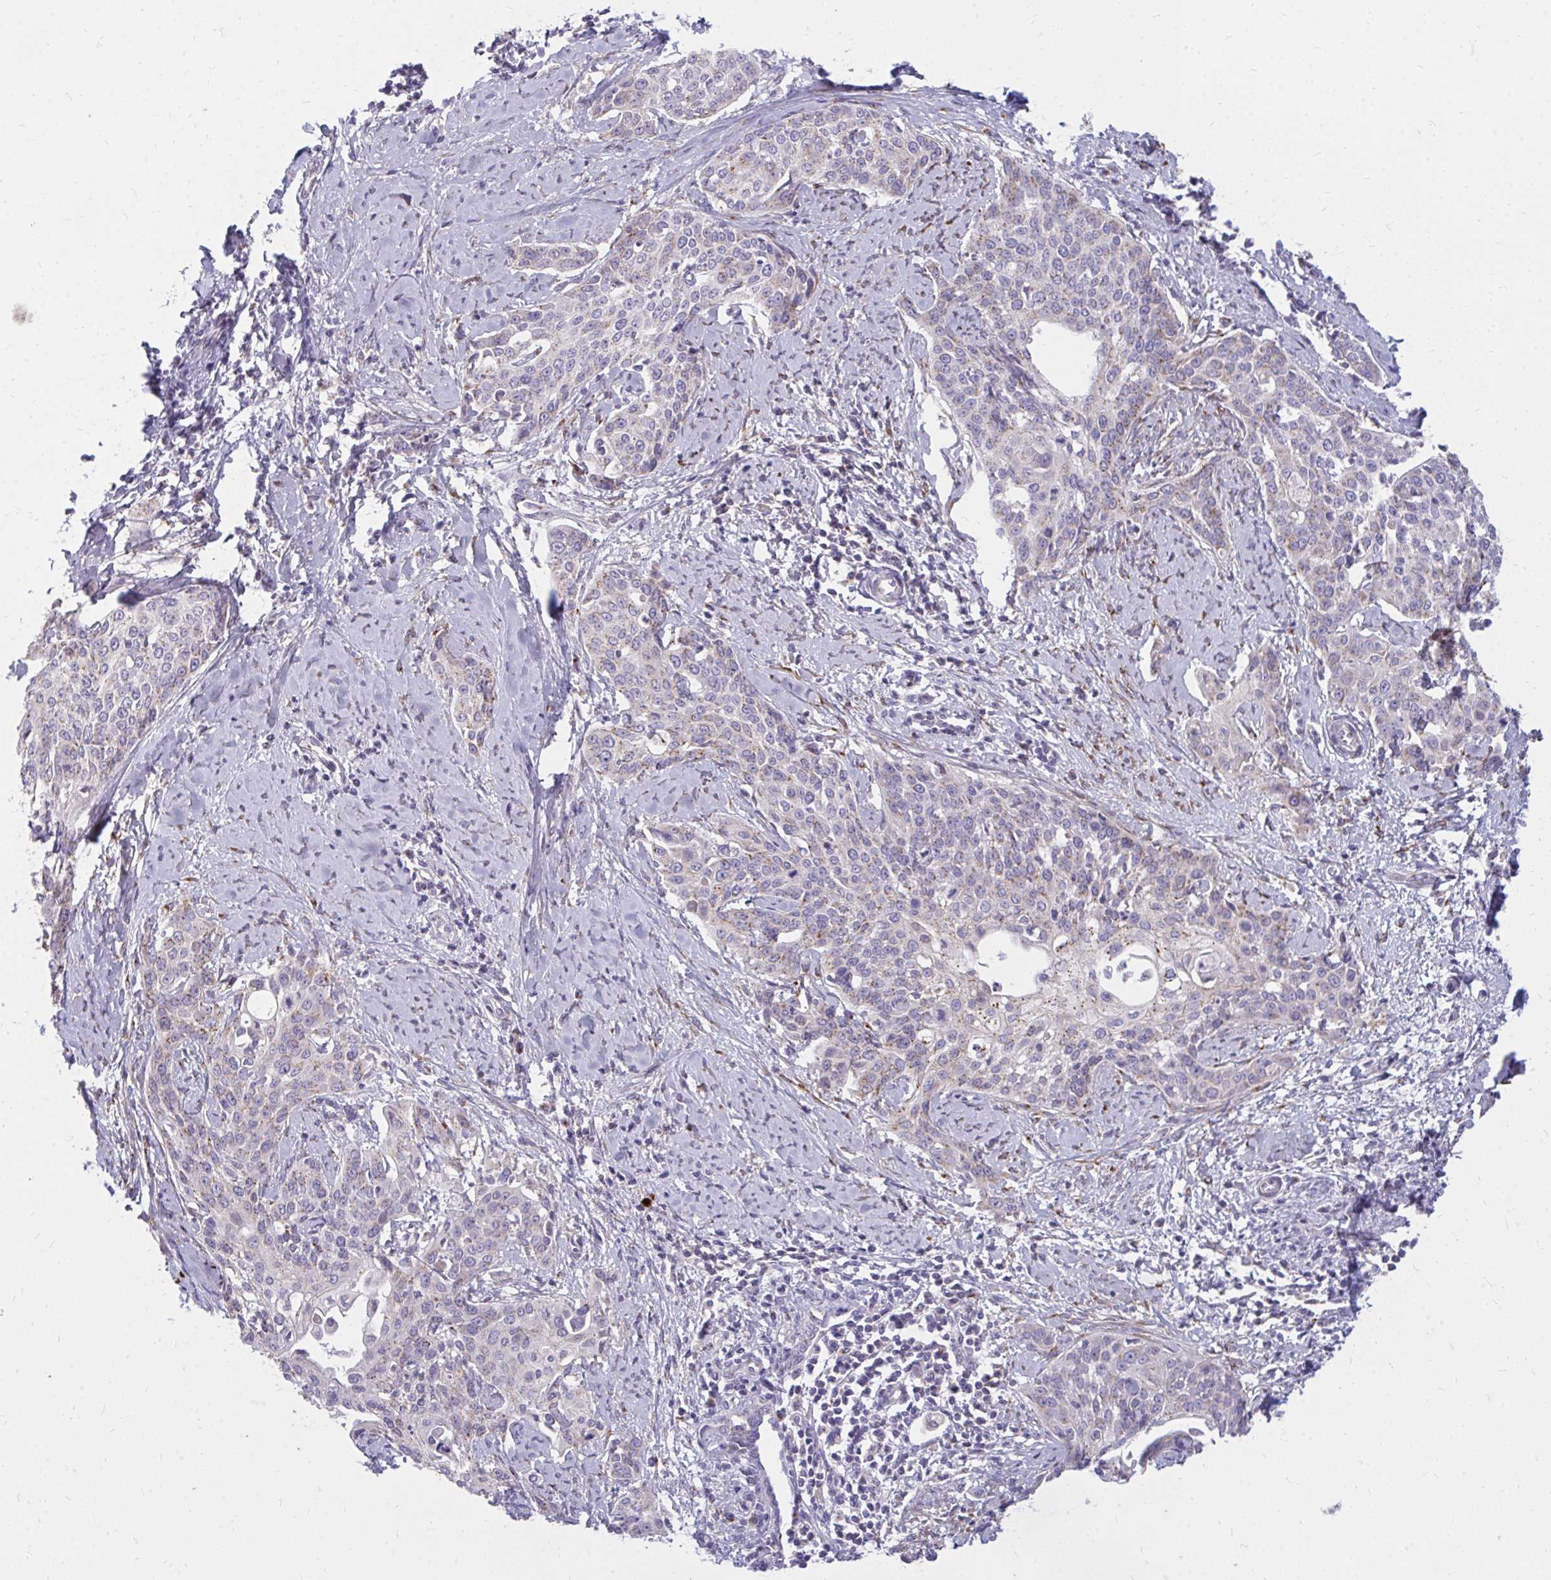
{"staining": {"intensity": "weak", "quantity": "25%-75%", "location": "cytoplasmic/membranous"}, "tissue": "cervical cancer", "cell_type": "Tumor cells", "image_type": "cancer", "snomed": [{"axis": "morphology", "description": "Squamous cell carcinoma, NOS"}, {"axis": "topography", "description": "Cervix"}], "caption": "High-power microscopy captured an immunohistochemistry (IHC) image of cervical squamous cell carcinoma, revealing weak cytoplasmic/membranous staining in about 25%-75% of tumor cells.", "gene": "RAB6B", "patient": {"sex": "female", "age": 44}}